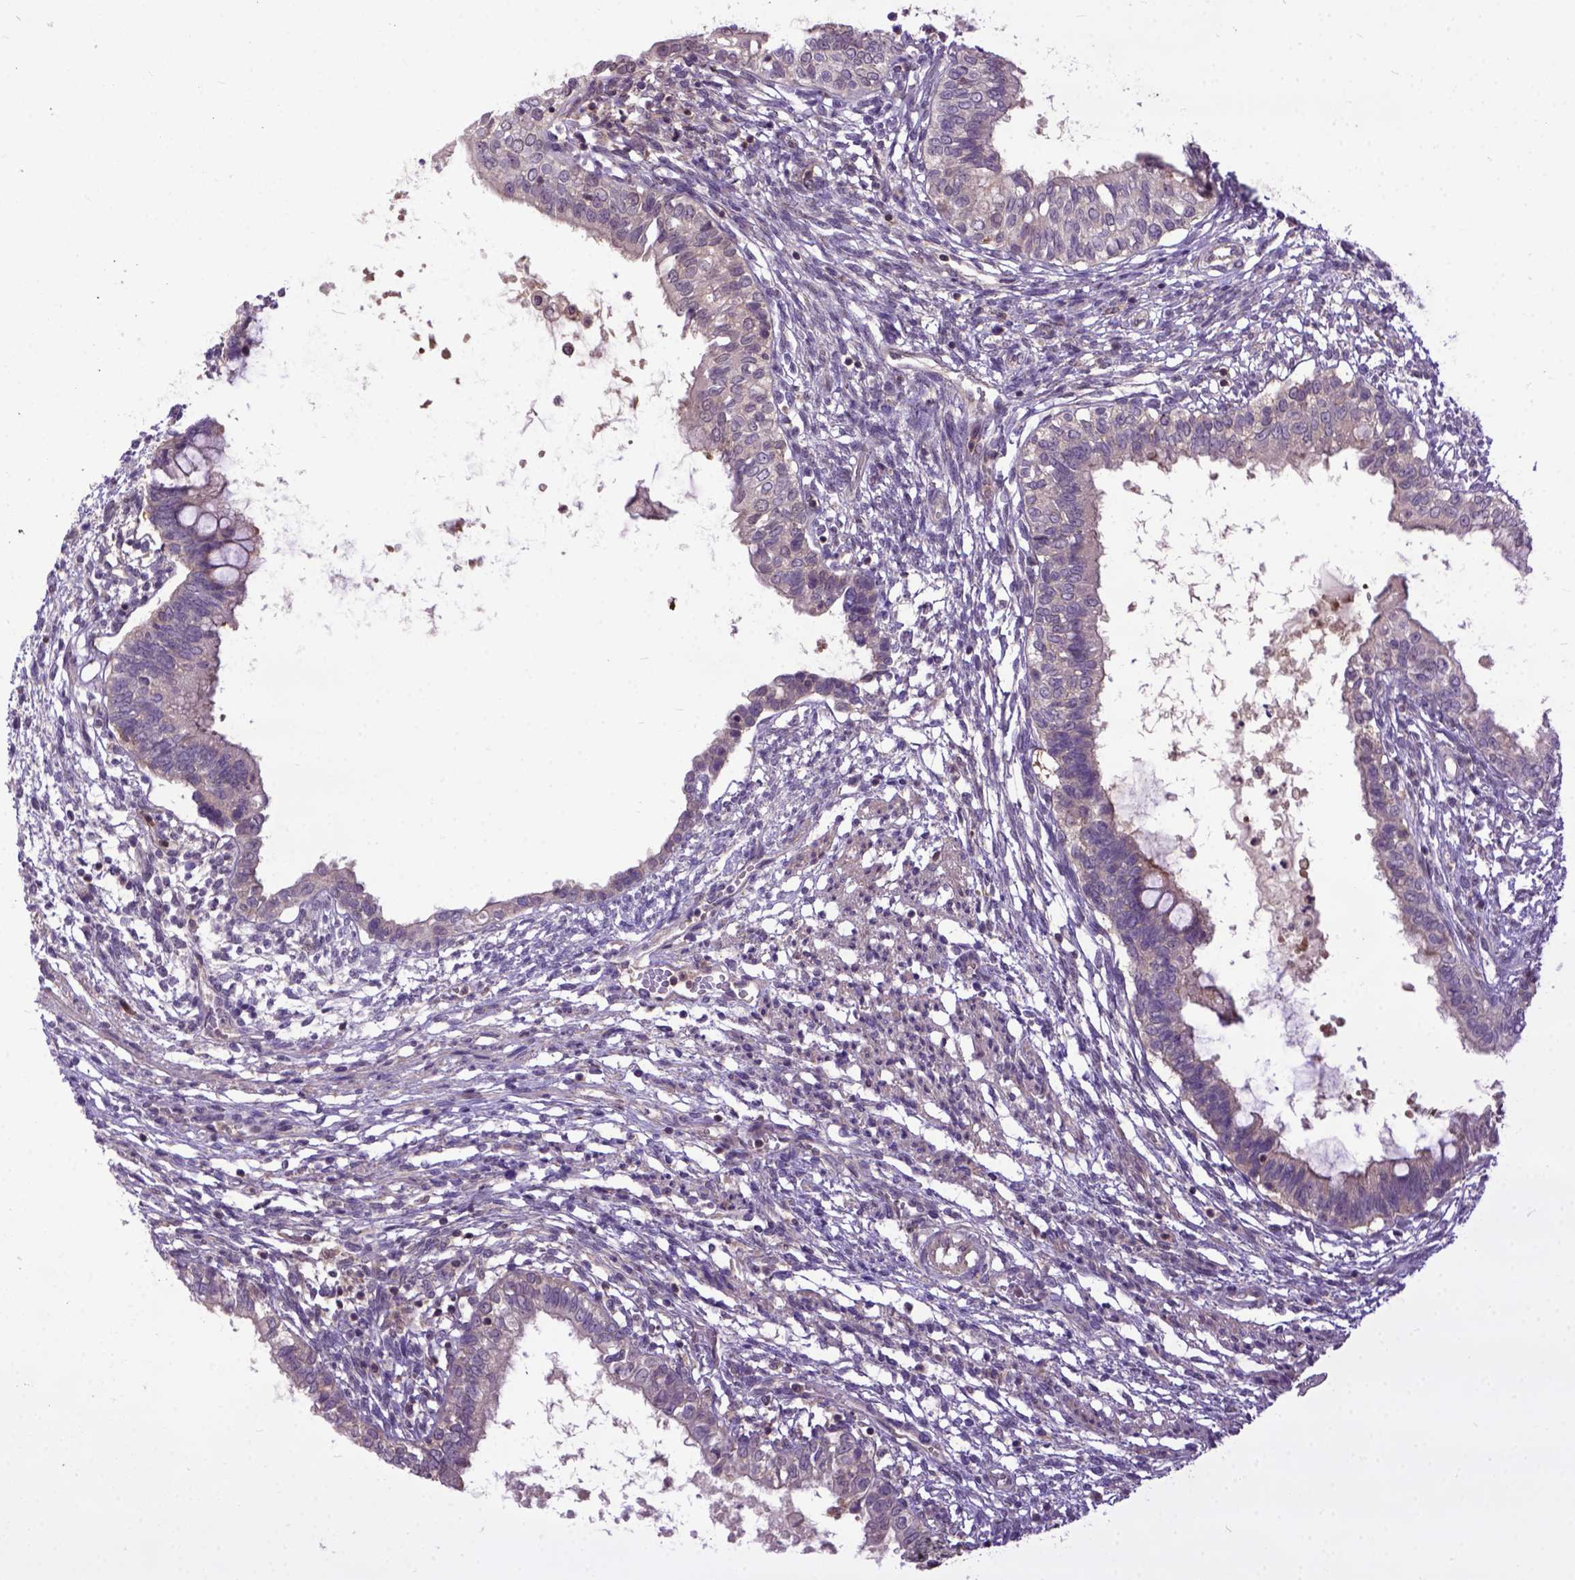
{"staining": {"intensity": "negative", "quantity": "none", "location": "none"}, "tissue": "testis cancer", "cell_type": "Tumor cells", "image_type": "cancer", "snomed": [{"axis": "morphology", "description": "Carcinoma, Embryonal, NOS"}, {"axis": "topography", "description": "Testis"}], "caption": "There is no significant expression in tumor cells of testis cancer. (Immunohistochemistry, brightfield microscopy, high magnification).", "gene": "CPNE1", "patient": {"sex": "male", "age": 37}}